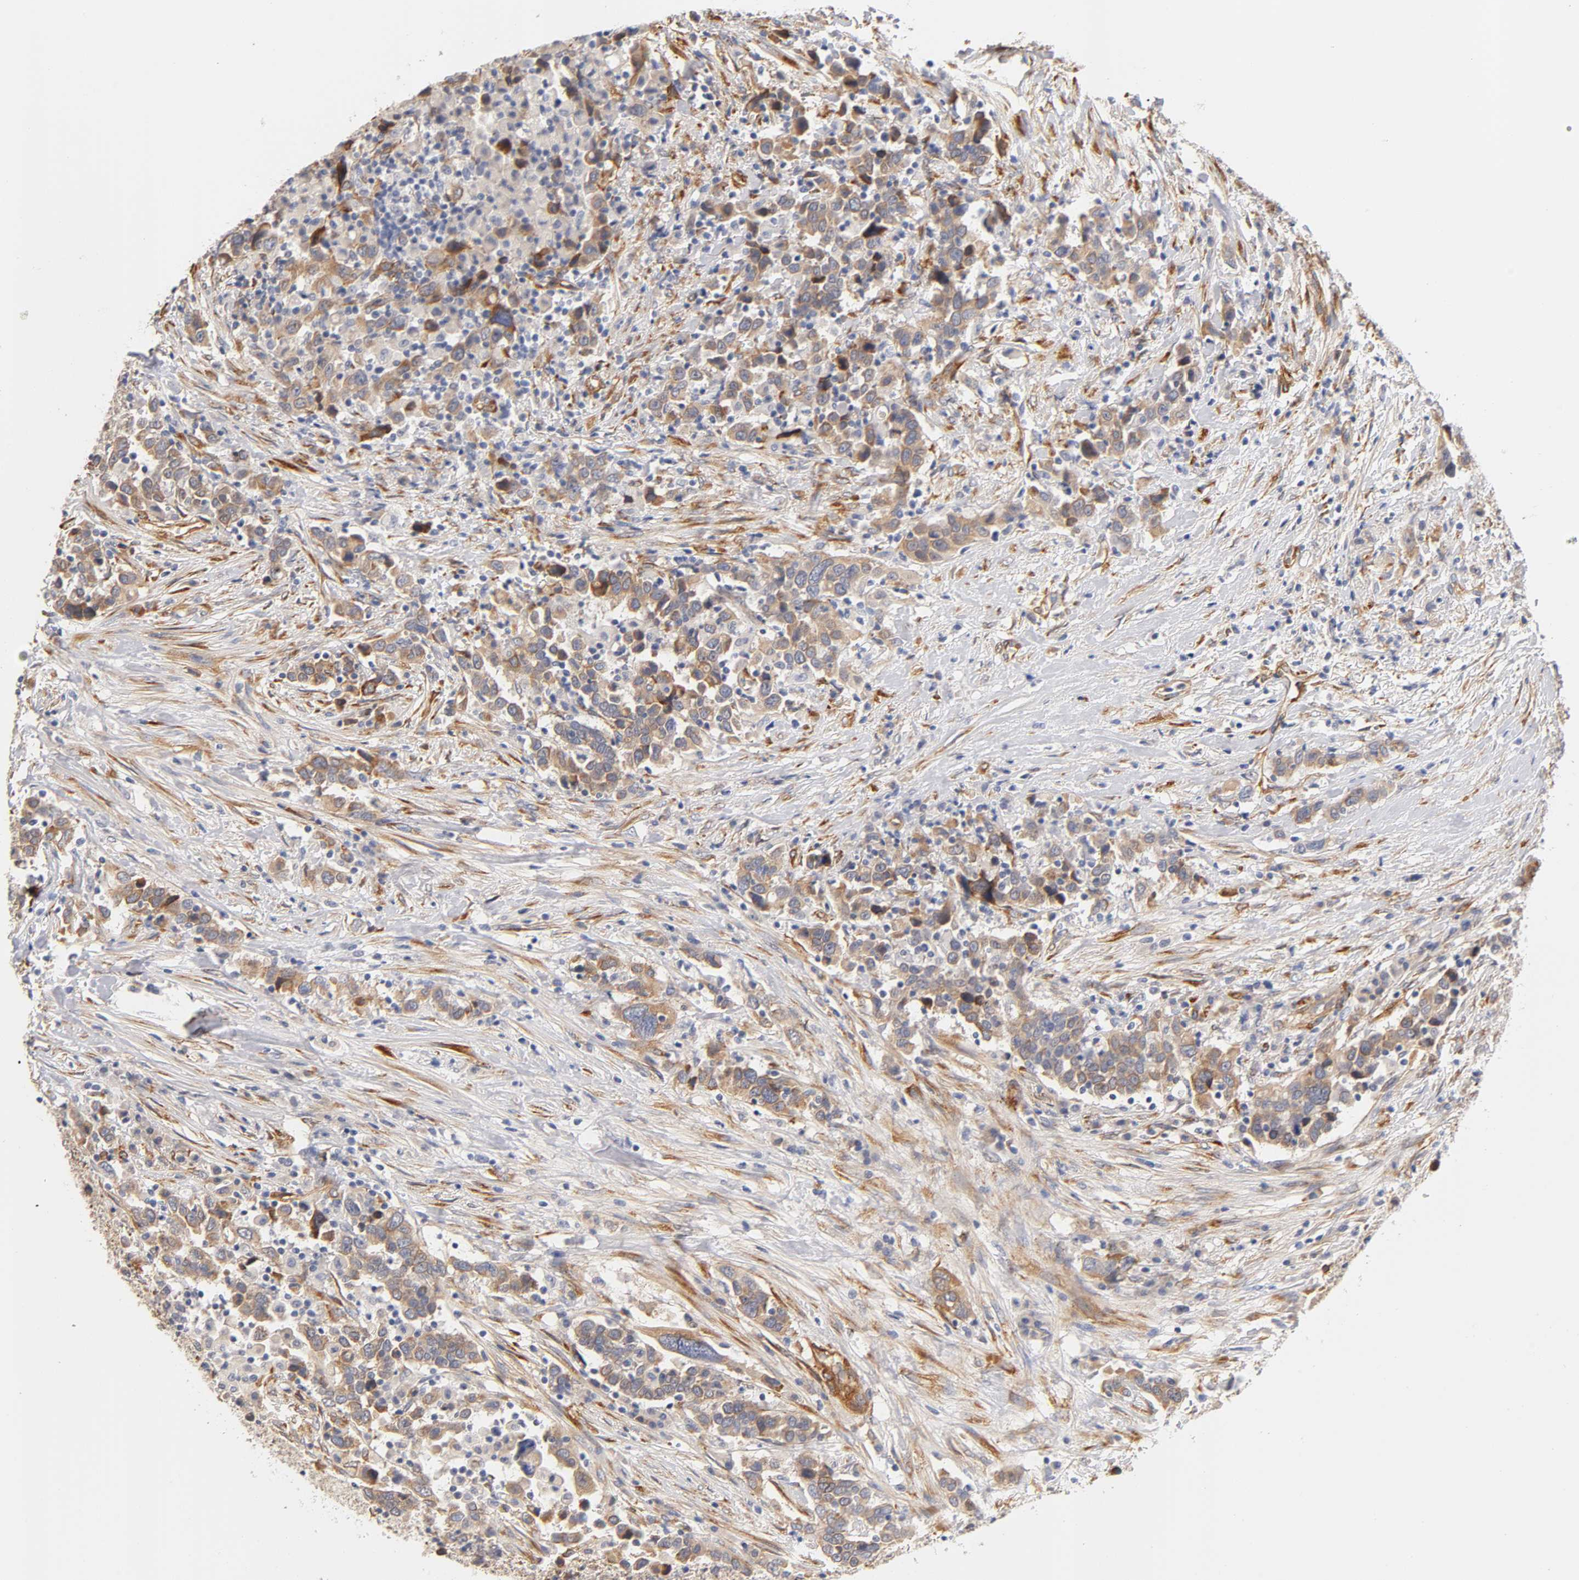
{"staining": {"intensity": "weak", "quantity": ">75%", "location": "cytoplasmic/membranous"}, "tissue": "urothelial cancer", "cell_type": "Tumor cells", "image_type": "cancer", "snomed": [{"axis": "morphology", "description": "Urothelial carcinoma, High grade"}, {"axis": "topography", "description": "Urinary bladder"}], "caption": "Immunohistochemistry (IHC) (DAB) staining of human urothelial carcinoma (high-grade) reveals weak cytoplasmic/membranous protein expression in approximately >75% of tumor cells.", "gene": "LAMB1", "patient": {"sex": "male", "age": 61}}